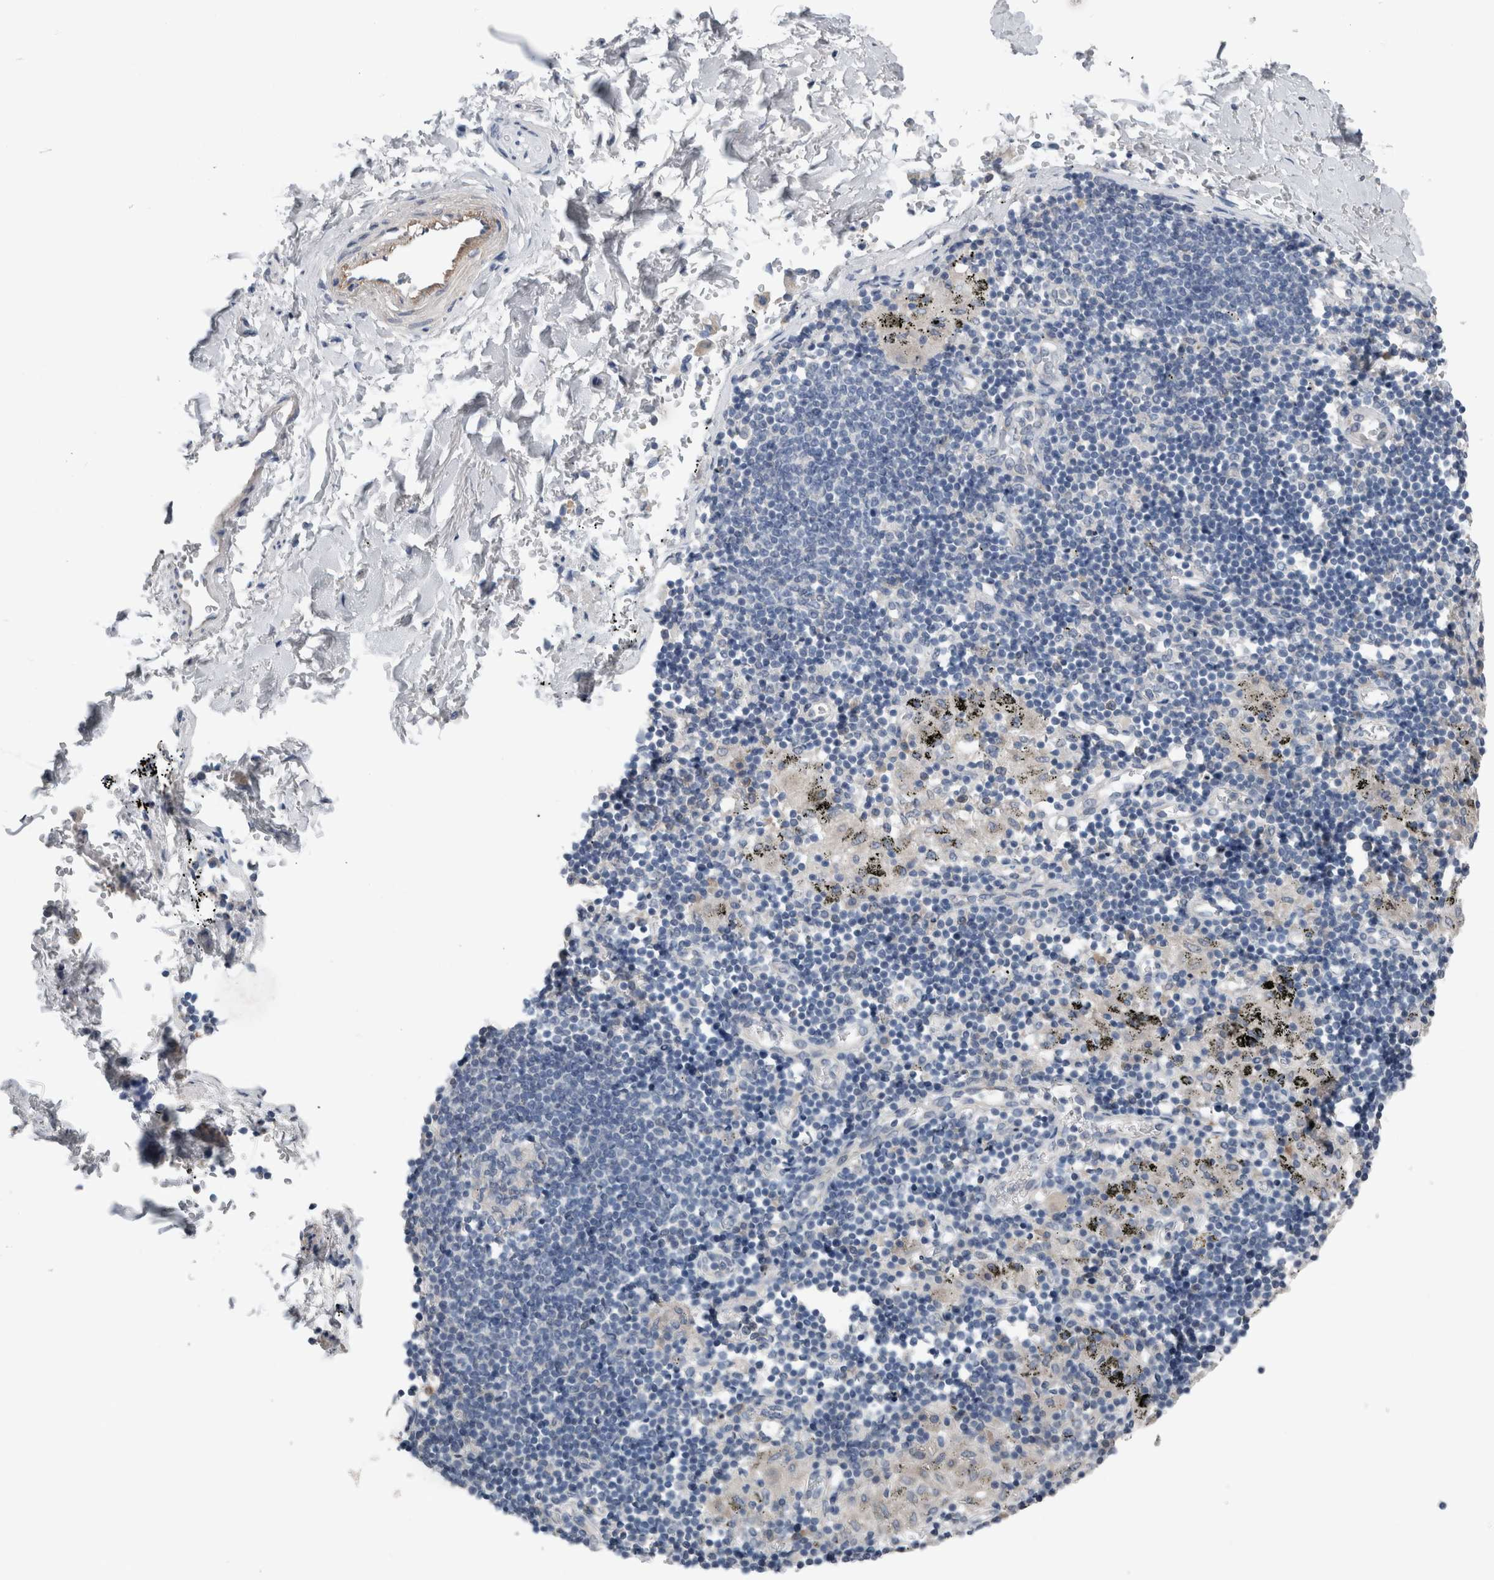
{"staining": {"intensity": "negative", "quantity": "none", "location": "none"}, "tissue": "adipose tissue", "cell_type": "Adipocytes", "image_type": "normal", "snomed": [{"axis": "morphology", "description": "Normal tissue, NOS"}, {"axis": "topography", "description": "Cartilage tissue"}, {"axis": "topography", "description": "Lung"}], "caption": "An immunohistochemistry photomicrograph of unremarkable adipose tissue is shown. There is no staining in adipocytes of adipose tissue.", "gene": "CRNN", "patient": {"sex": "female", "age": 77}}